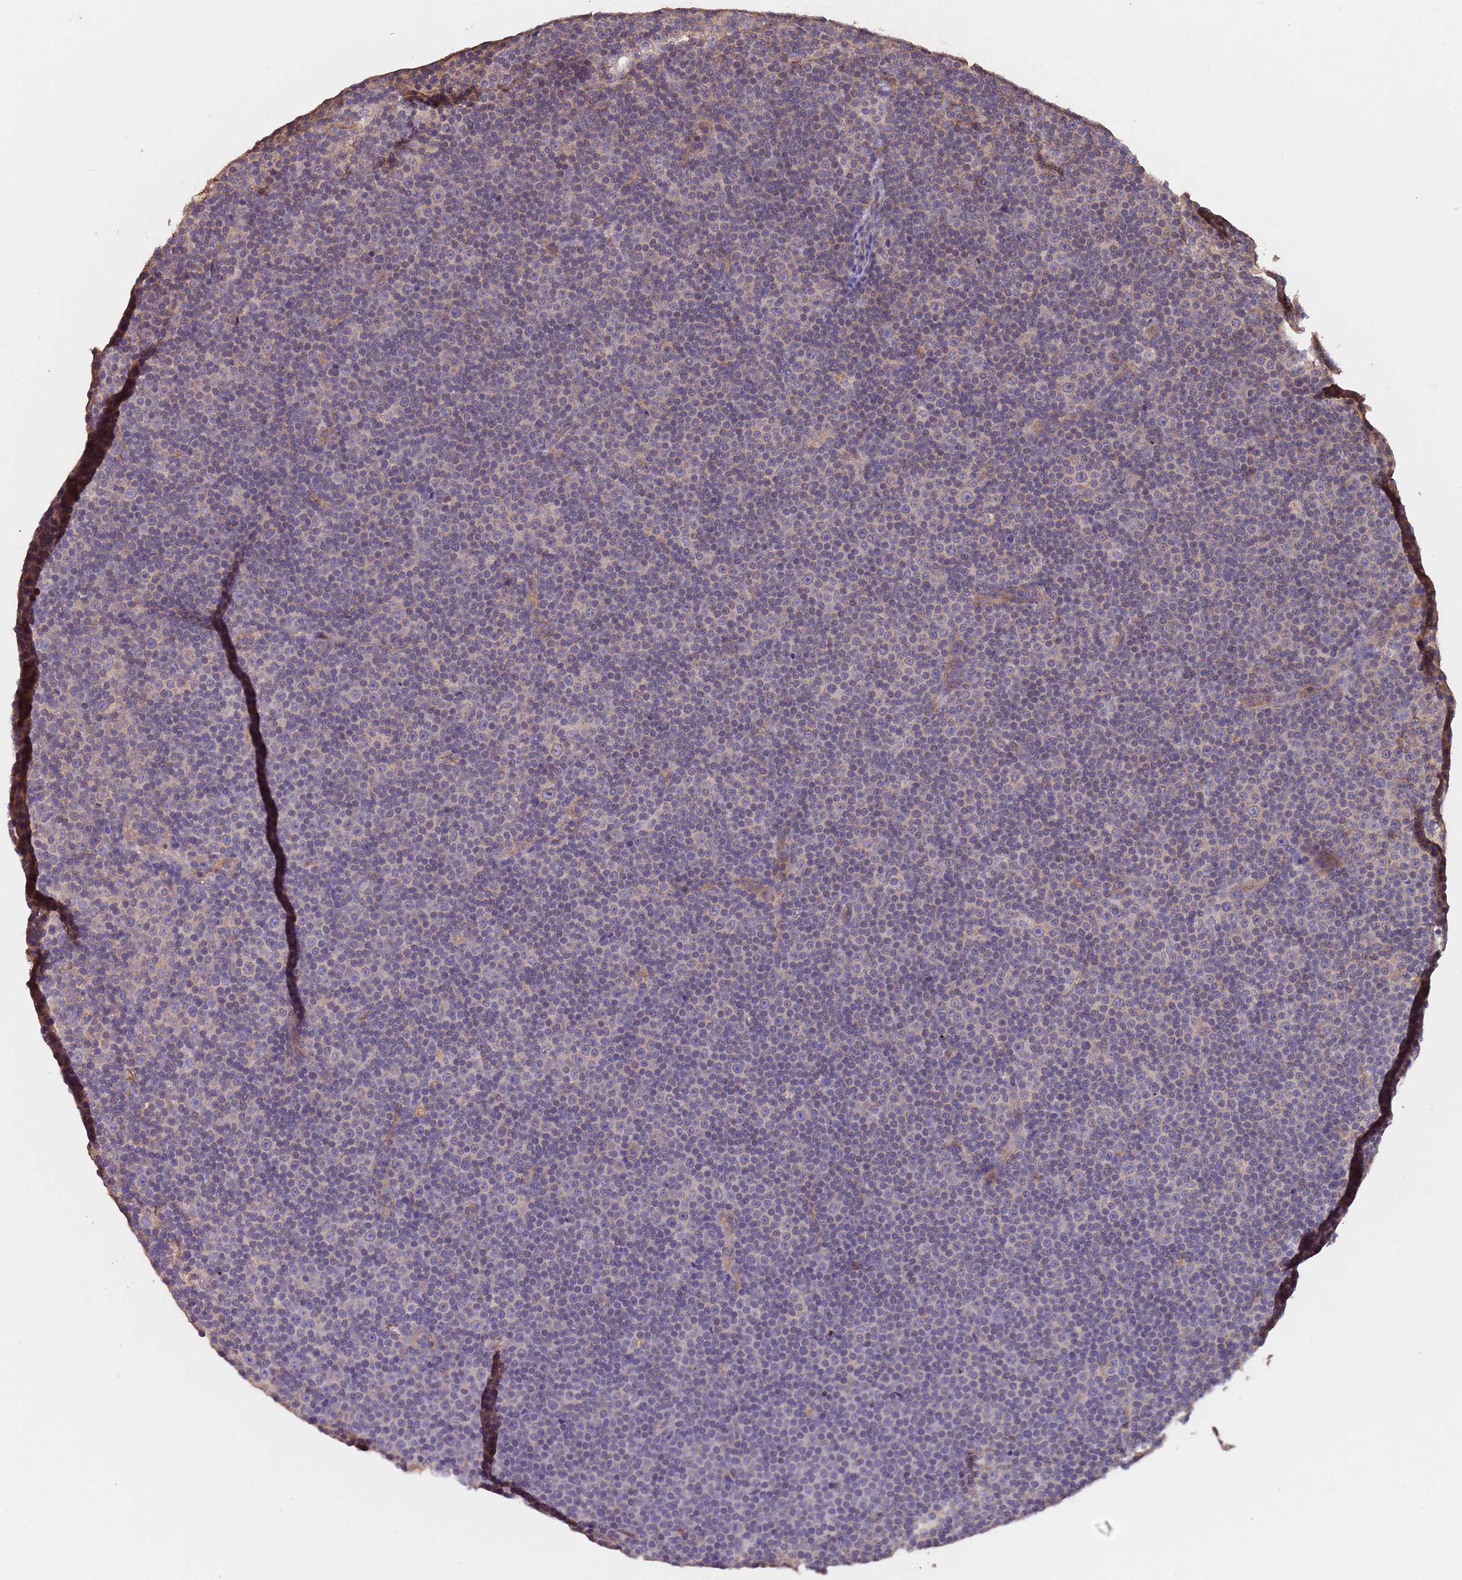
{"staining": {"intensity": "weak", "quantity": "<25%", "location": "cytoplasmic/membranous"}, "tissue": "lymphoma", "cell_type": "Tumor cells", "image_type": "cancer", "snomed": [{"axis": "morphology", "description": "Malignant lymphoma, non-Hodgkin's type, Low grade"}, {"axis": "topography", "description": "Lymph node"}], "caption": "Immunohistochemistry of malignant lymphoma, non-Hodgkin's type (low-grade) reveals no expression in tumor cells.", "gene": "MTX3", "patient": {"sex": "female", "age": 67}}